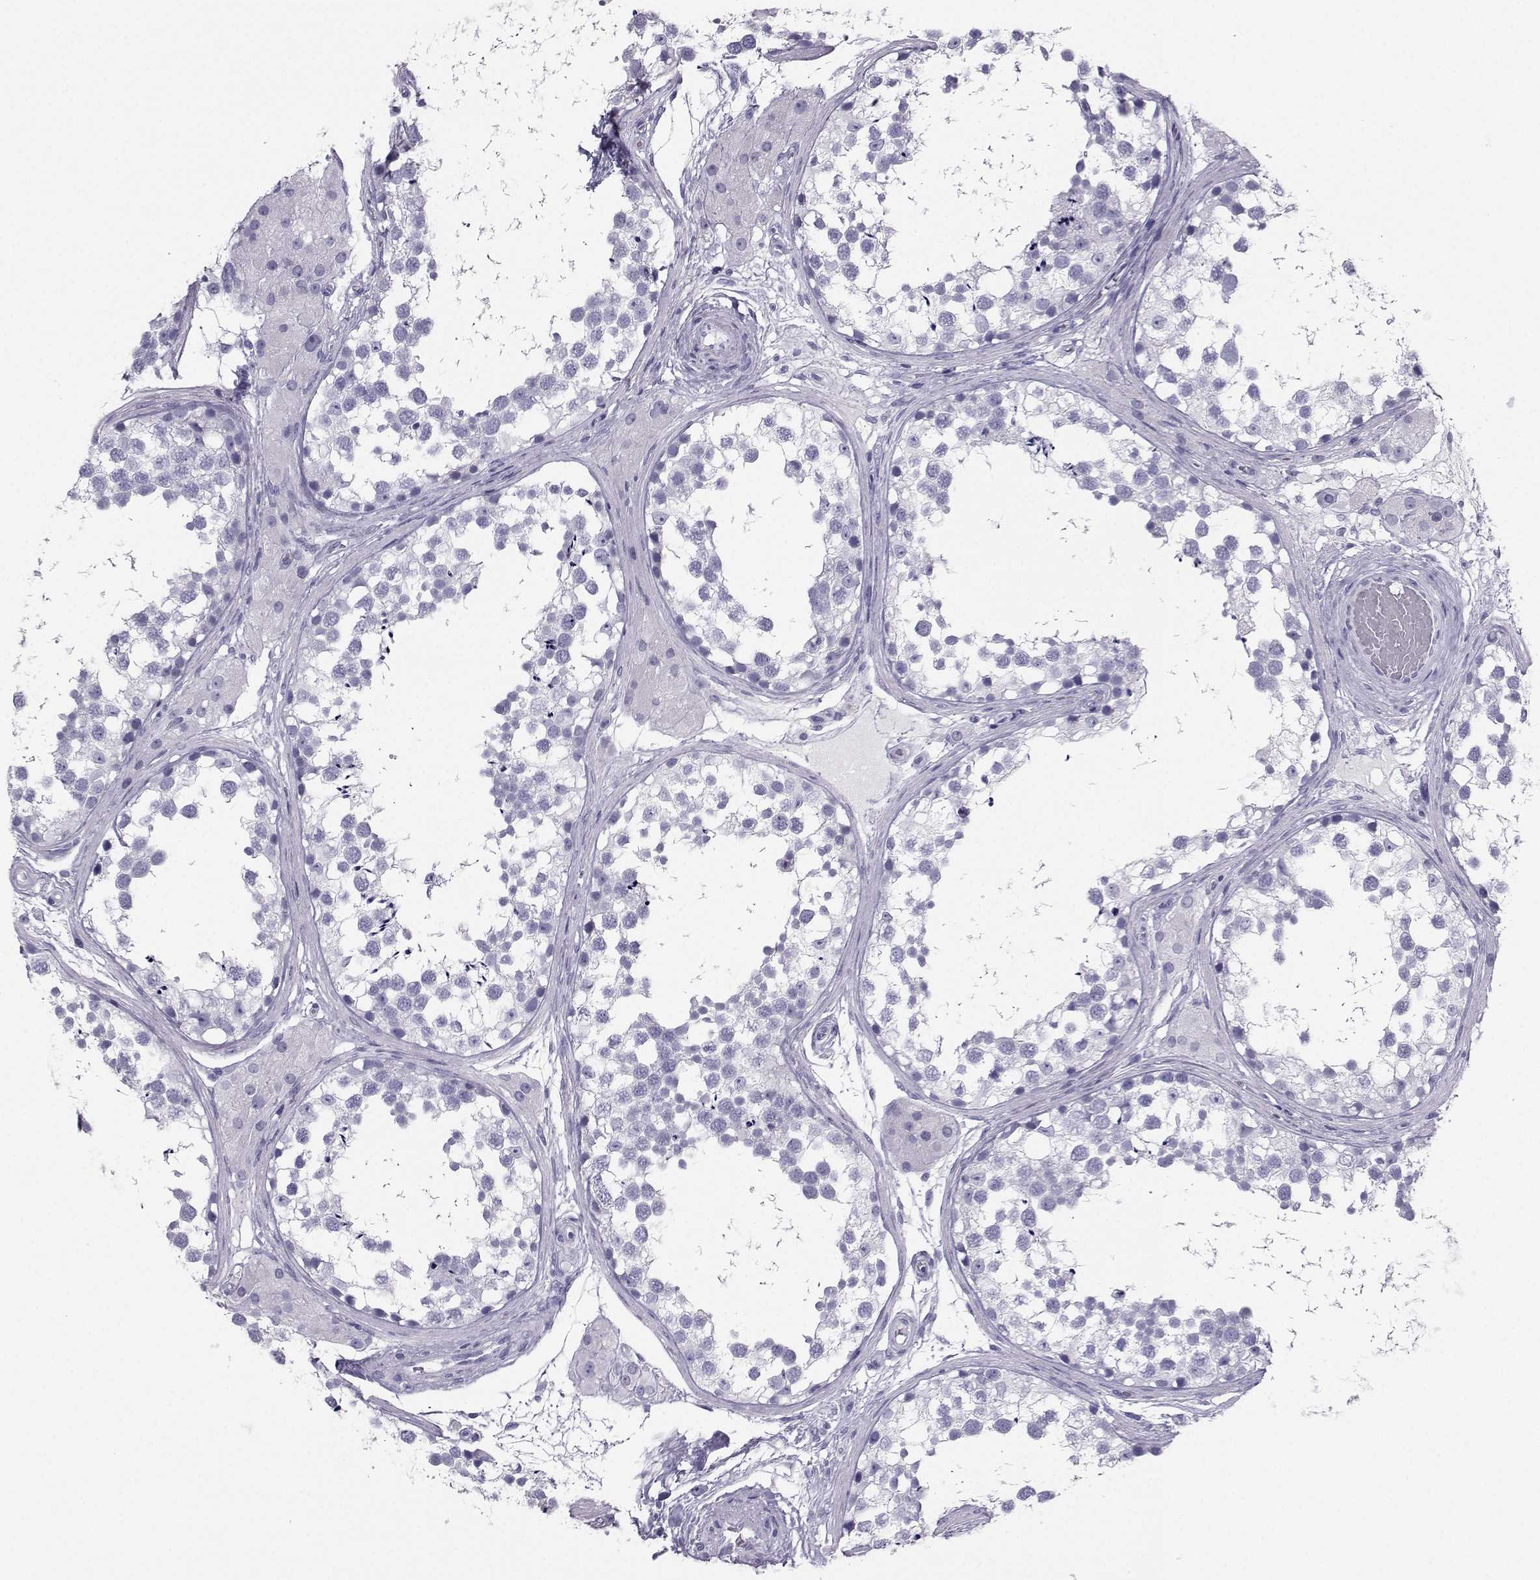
{"staining": {"intensity": "negative", "quantity": "none", "location": "none"}, "tissue": "testis", "cell_type": "Cells in seminiferous ducts", "image_type": "normal", "snomed": [{"axis": "morphology", "description": "Normal tissue, NOS"}, {"axis": "morphology", "description": "Seminoma, NOS"}, {"axis": "topography", "description": "Testis"}], "caption": "Image shows no protein expression in cells in seminiferous ducts of normal testis.", "gene": "SST", "patient": {"sex": "male", "age": 65}}